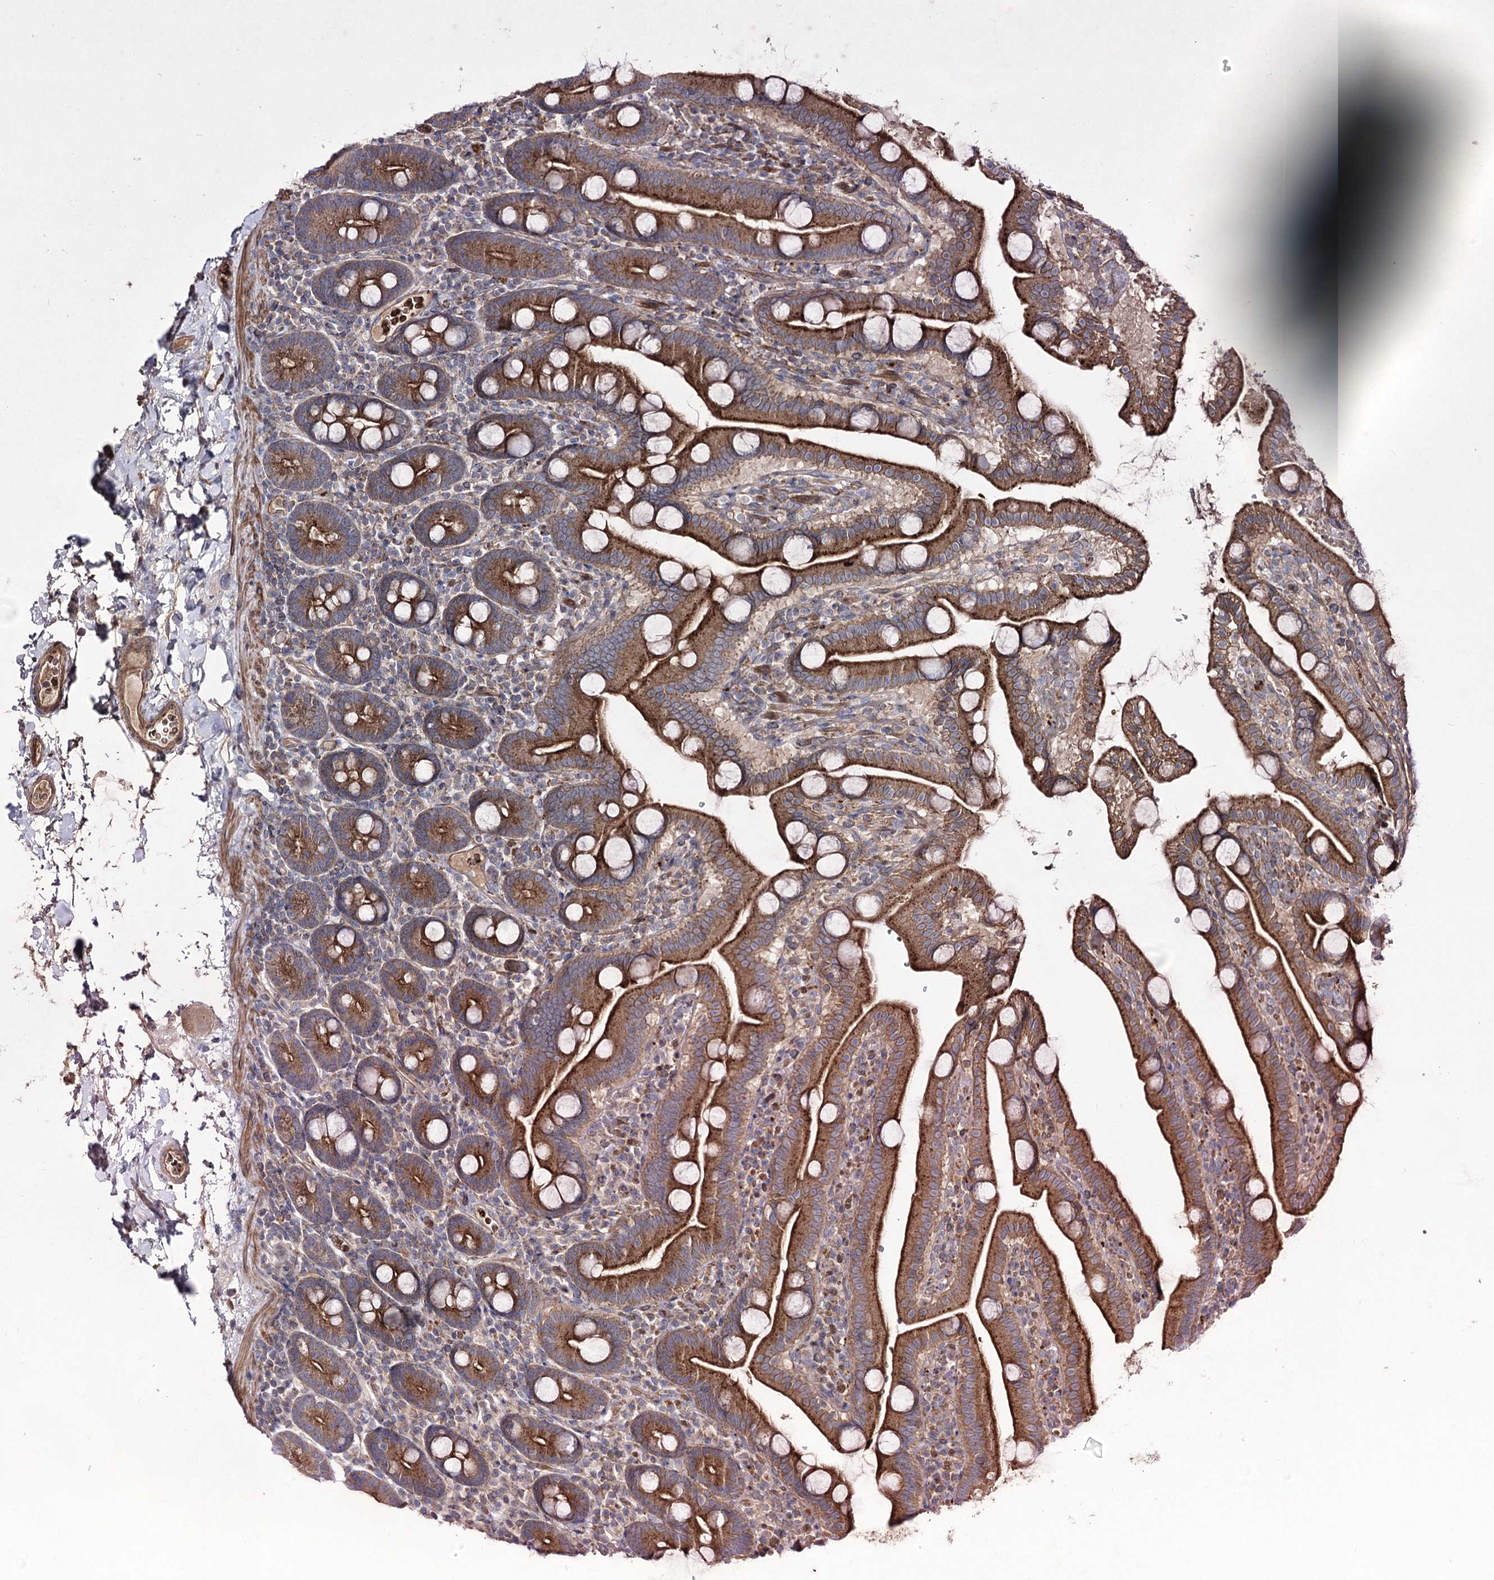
{"staining": {"intensity": "strong", "quantity": ">75%", "location": "cytoplasmic/membranous"}, "tissue": "duodenum", "cell_type": "Glandular cells", "image_type": "normal", "snomed": [{"axis": "morphology", "description": "Normal tissue, NOS"}, {"axis": "topography", "description": "Duodenum"}], "caption": "A high-resolution image shows IHC staining of normal duodenum, which reveals strong cytoplasmic/membranous expression in about >75% of glandular cells.", "gene": "KIAA0825", "patient": {"sex": "male", "age": 55}}